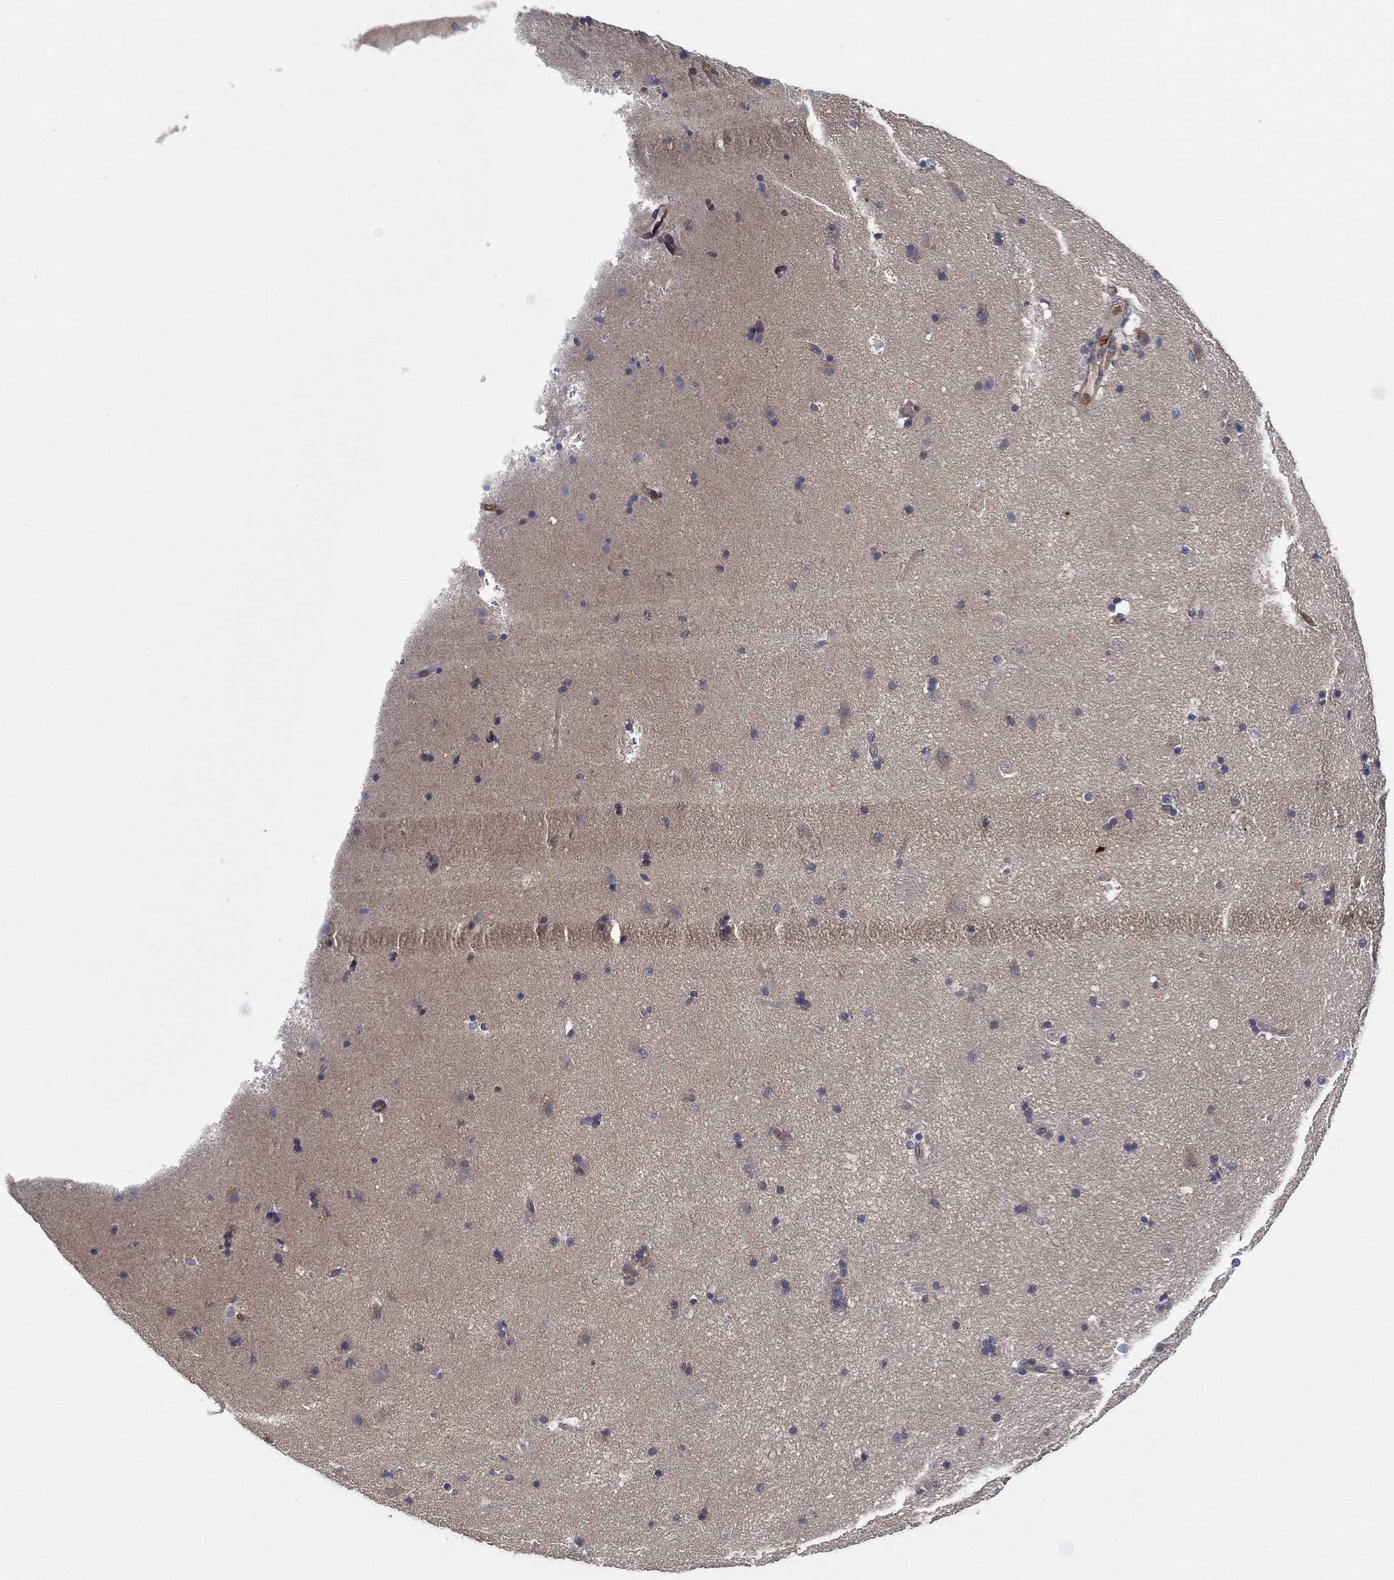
{"staining": {"intensity": "negative", "quantity": "none", "location": "none"}, "tissue": "caudate", "cell_type": "Glial cells", "image_type": "normal", "snomed": [{"axis": "morphology", "description": "Normal tissue, NOS"}, {"axis": "topography", "description": "Lateral ventricle wall"}], "caption": "High magnification brightfield microscopy of normal caudate stained with DAB (3,3'-diaminobenzidine) (brown) and counterstained with hematoxylin (blue): glial cells show no significant staining. (Stains: DAB IHC with hematoxylin counter stain, Microscopy: brightfield microscopy at high magnification).", "gene": "FES", "patient": {"sex": "male", "age": 51}}